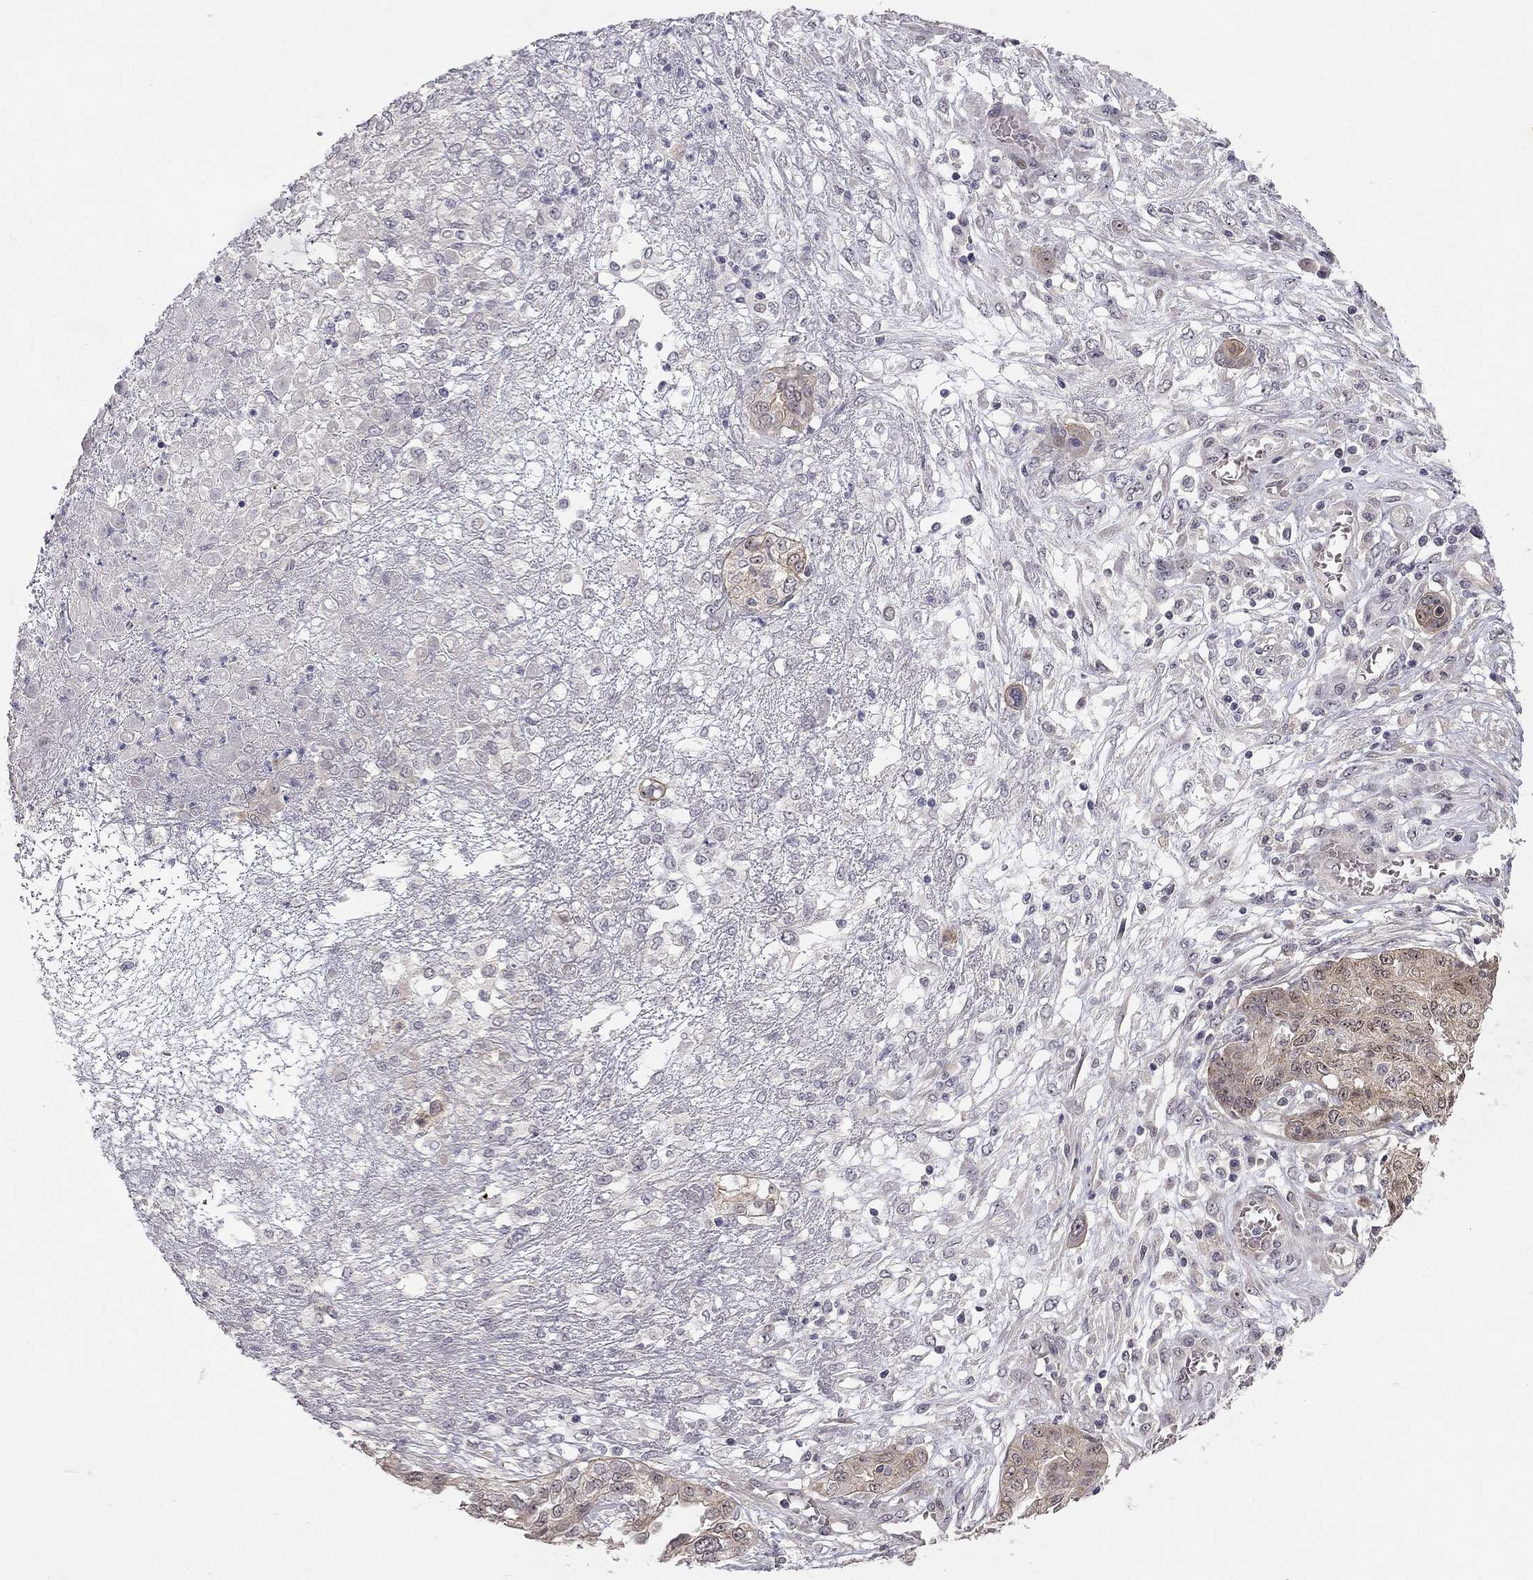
{"staining": {"intensity": "negative", "quantity": "none", "location": "none"}, "tissue": "ovarian cancer", "cell_type": "Tumor cells", "image_type": "cancer", "snomed": [{"axis": "morphology", "description": "Cystadenocarcinoma, serous, NOS"}, {"axis": "topography", "description": "Ovary"}], "caption": "A high-resolution image shows IHC staining of serous cystadenocarcinoma (ovarian), which displays no significant staining in tumor cells.", "gene": "STXBP6", "patient": {"sex": "female", "age": 67}}